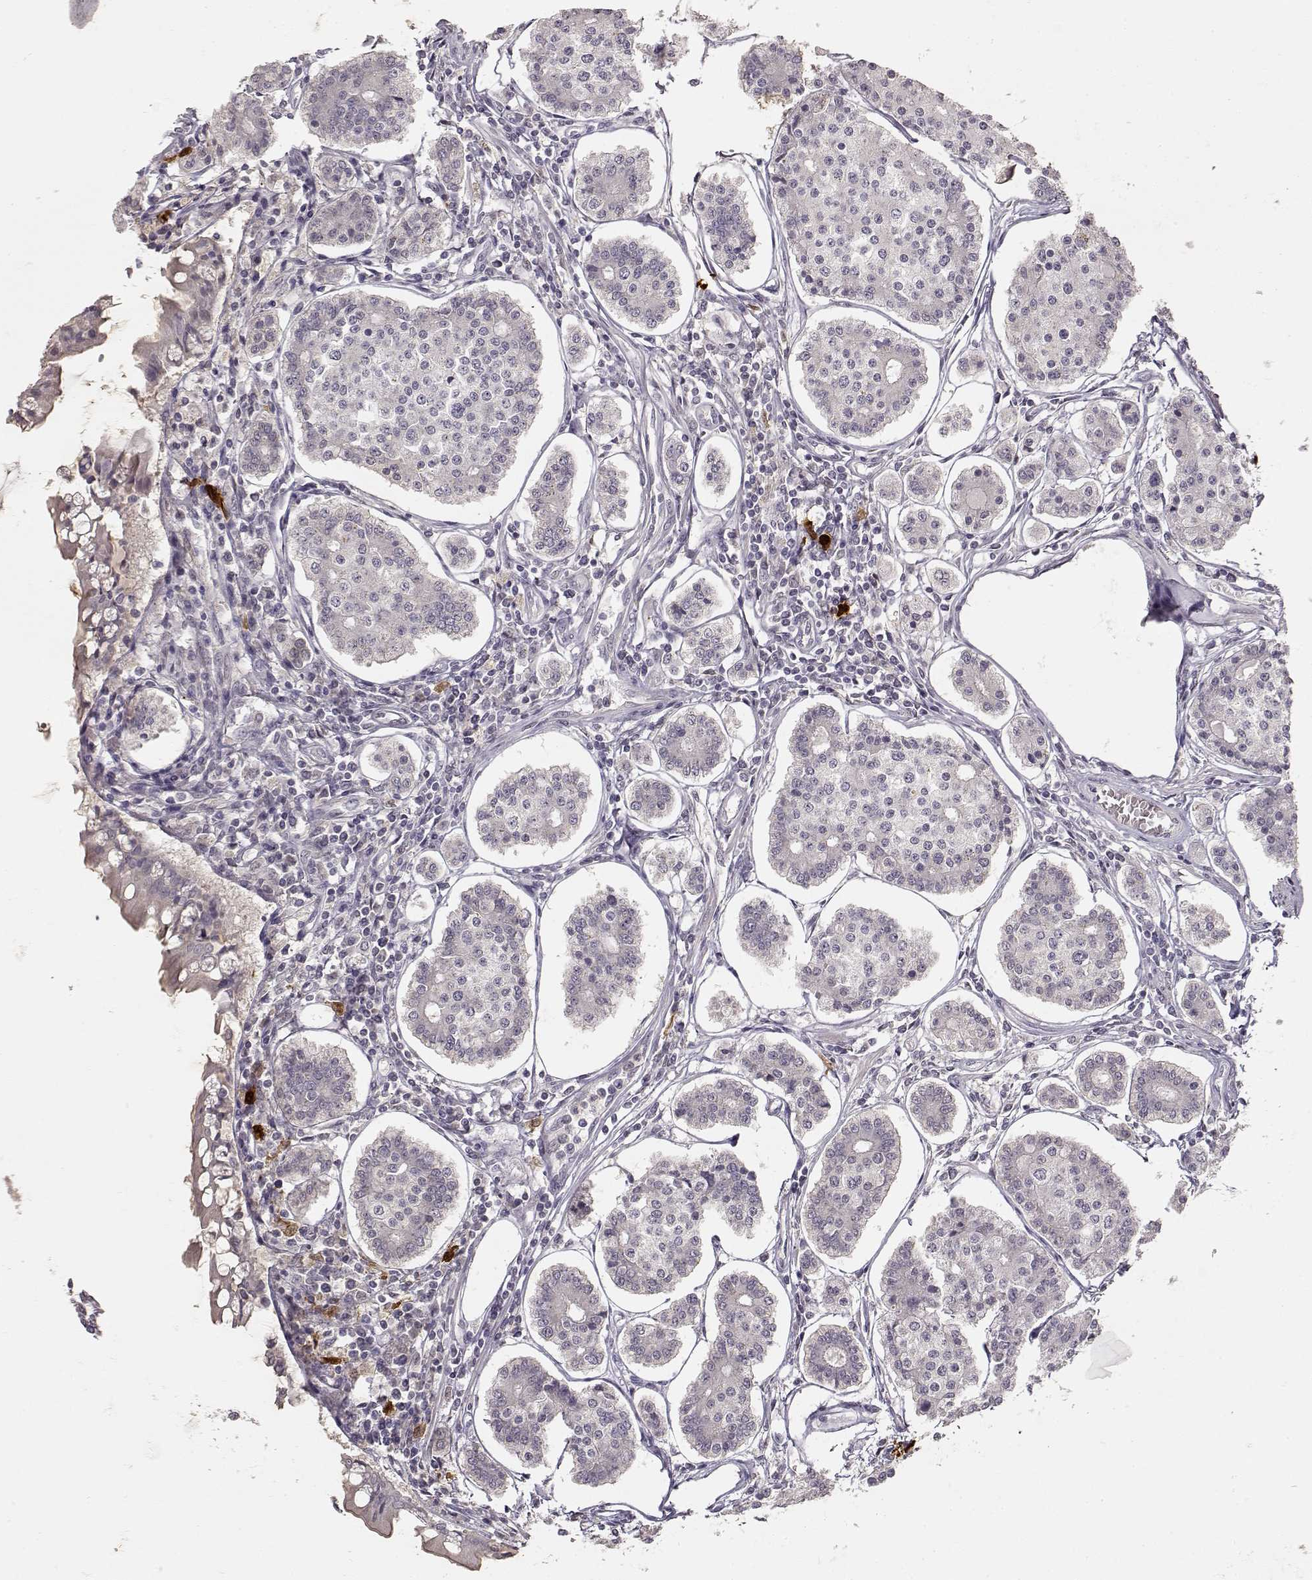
{"staining": {"intensity": "negative", "quantity": "none", "location": "none"}, "tissue": "carcinoid", "cell_type": "Tumor cells", "image_type": "cancer", "snomed": [{"axis": "morphology", "description": "Carcinoid, malignant, NOS"}, {"axis": "topography", "description": "Small intestine"}], "caption": "A histopathology image of human carcinoid is negative for staining in tumor cells.", "gene": "S100B", "patient": {"sex": "female", "age": 65}}